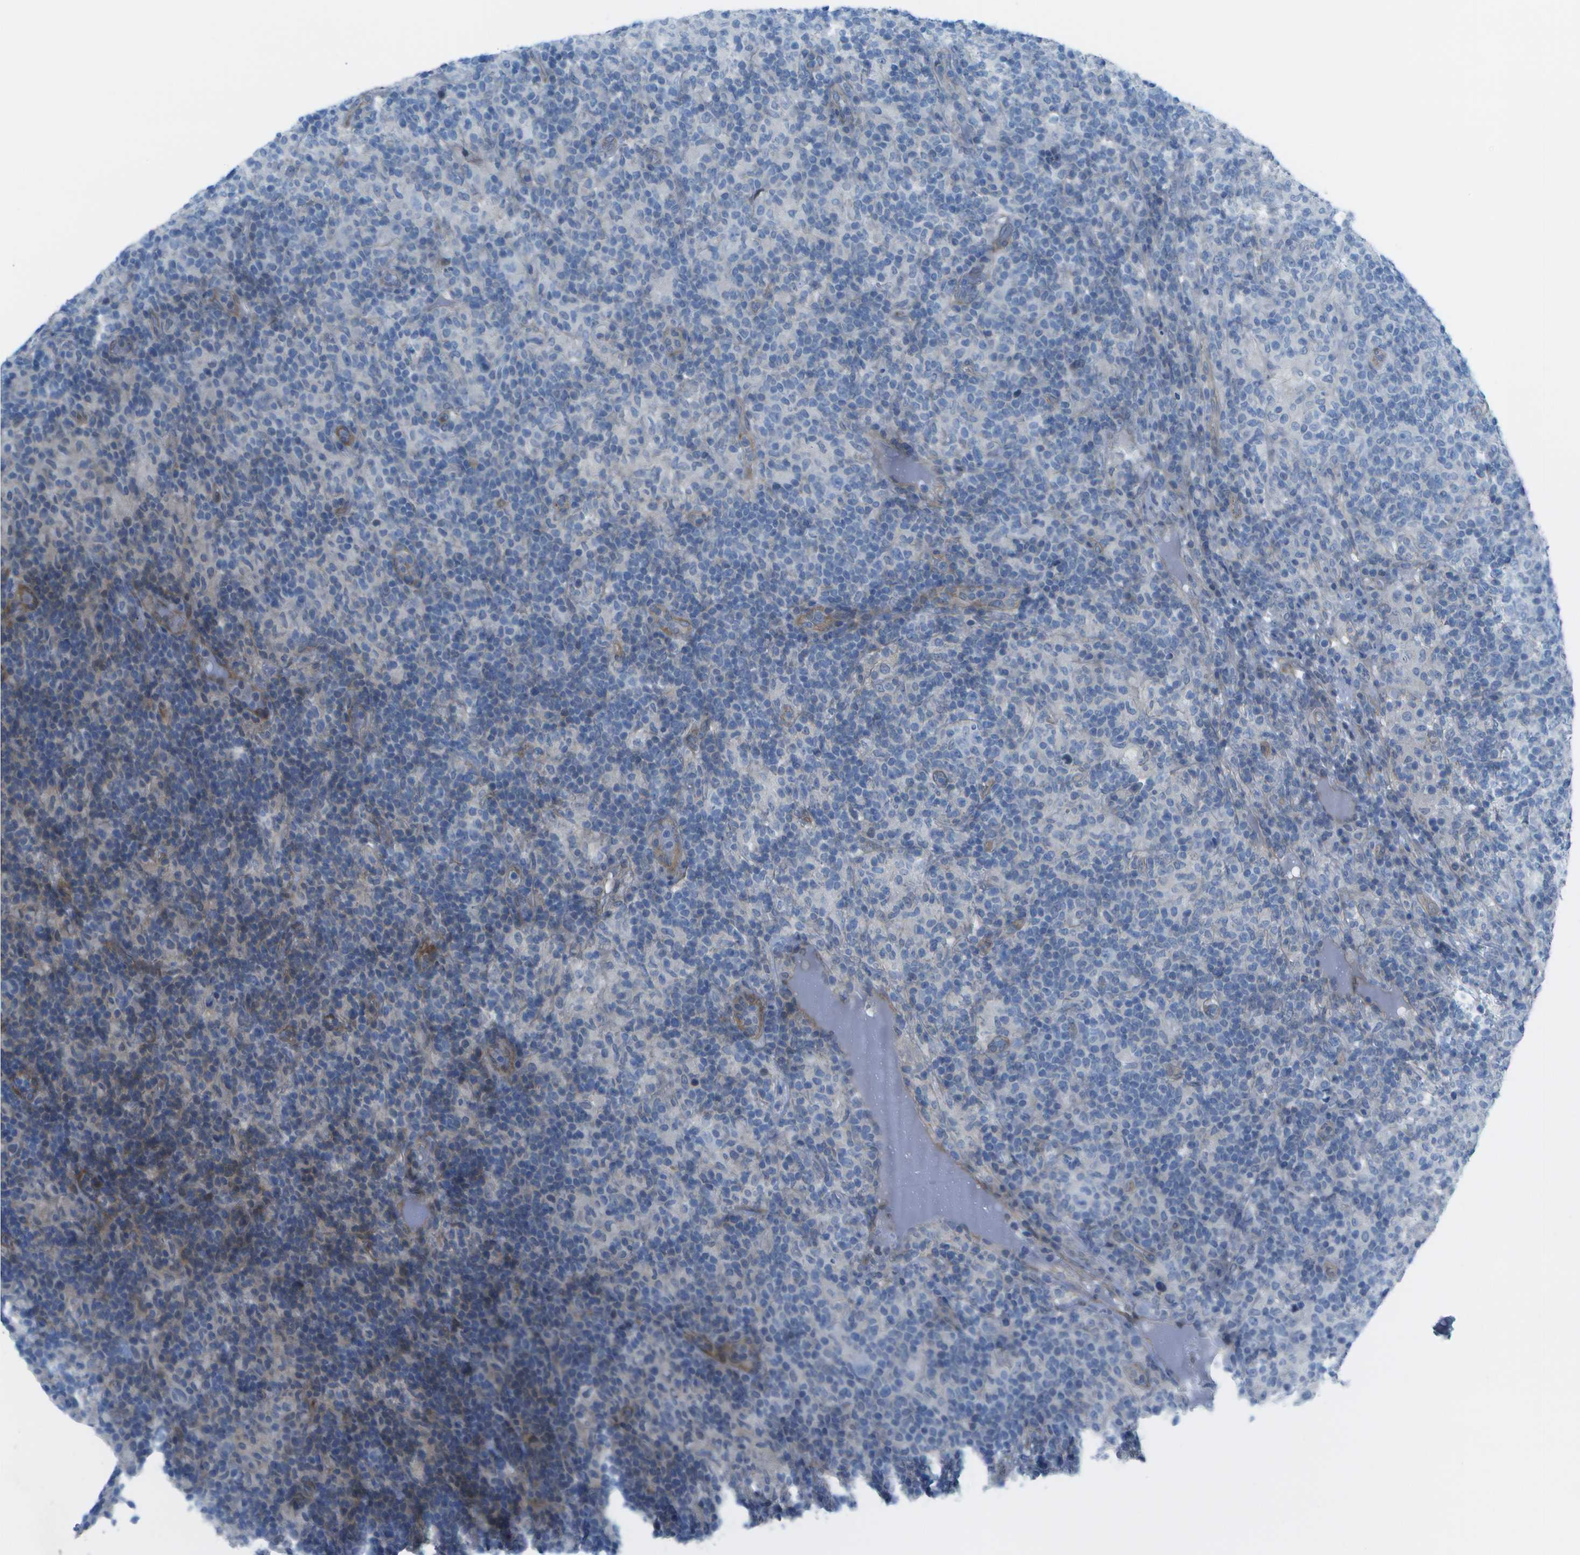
{"staining": {"intensity": "negative", "quantity": "none", "location": "none"}, "tissue": "lymphoma", "cell_type": "Tumor cells", "image_type": "cancer", "snomed": [{"axis": "morphology", "description": "Hodgkin's disease, NOS"}, {"axis": "topography", "description": "Lymph node"}], "caption": "An immunohistochemistry (IHC) micrograph of lymphoma is shown. There is no staining in tumor cells of lymphoma.", "gene": "SORBS3", "patient": {"sex": "male", "age": 70}}